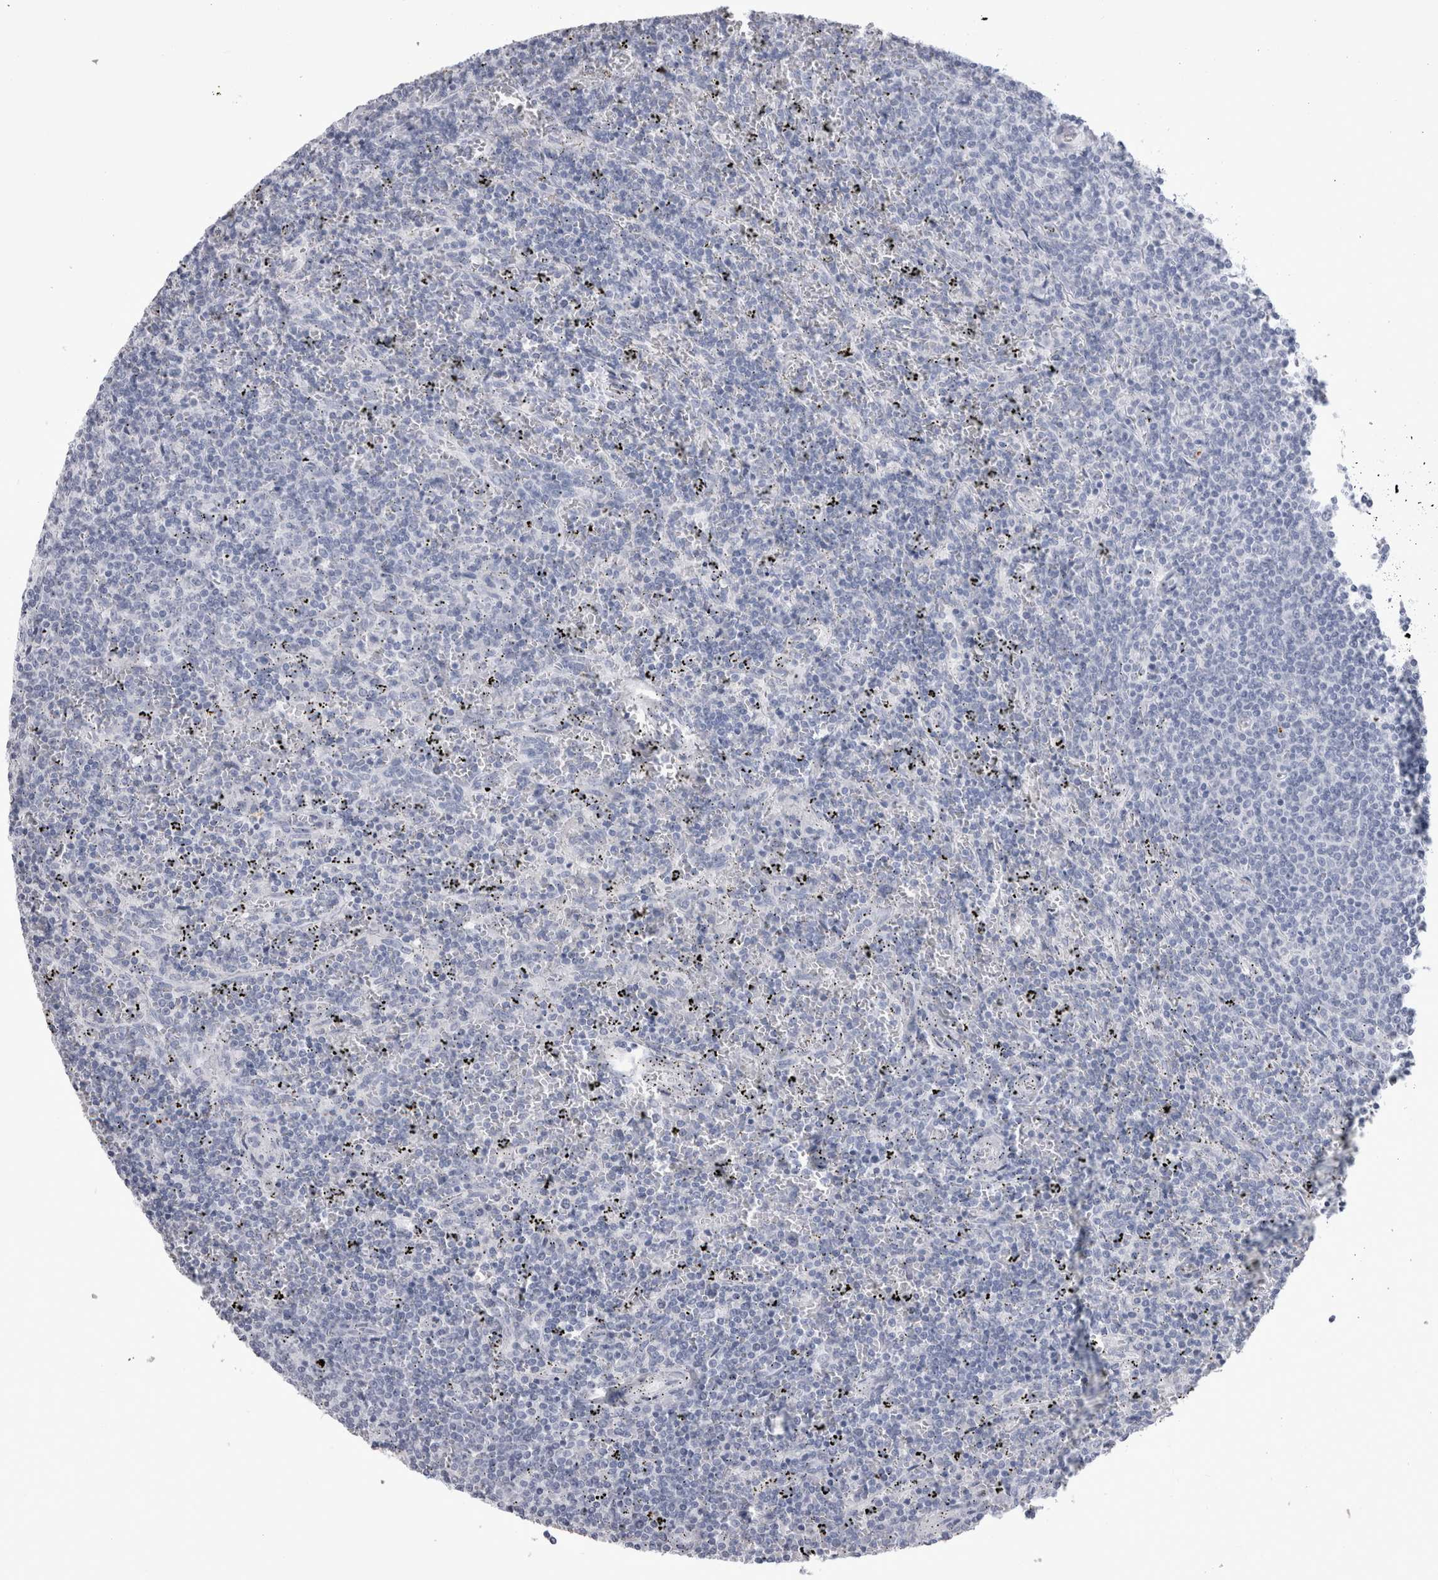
{"staining": {"intensity": "negative", "quantity": "none", "location": "none"}, "tissue": "lymphoma", "cell_type": "Tumor cells", "image_type": "cancer", "snomed": [{"axis": "morphology", "description": "Malignant lymphoma, non-Hodgkin's type, Low grade"}, {"axis": "topography", "description": "Spleen"}], "caption": "IHC photomicrograph of neoplastic tissue: lymphoma stained with DAB demonstrates no significant protein positivity in tumor cells.", "gene": "ADAM2", "patient": {"sex": "female", "age": 50}}